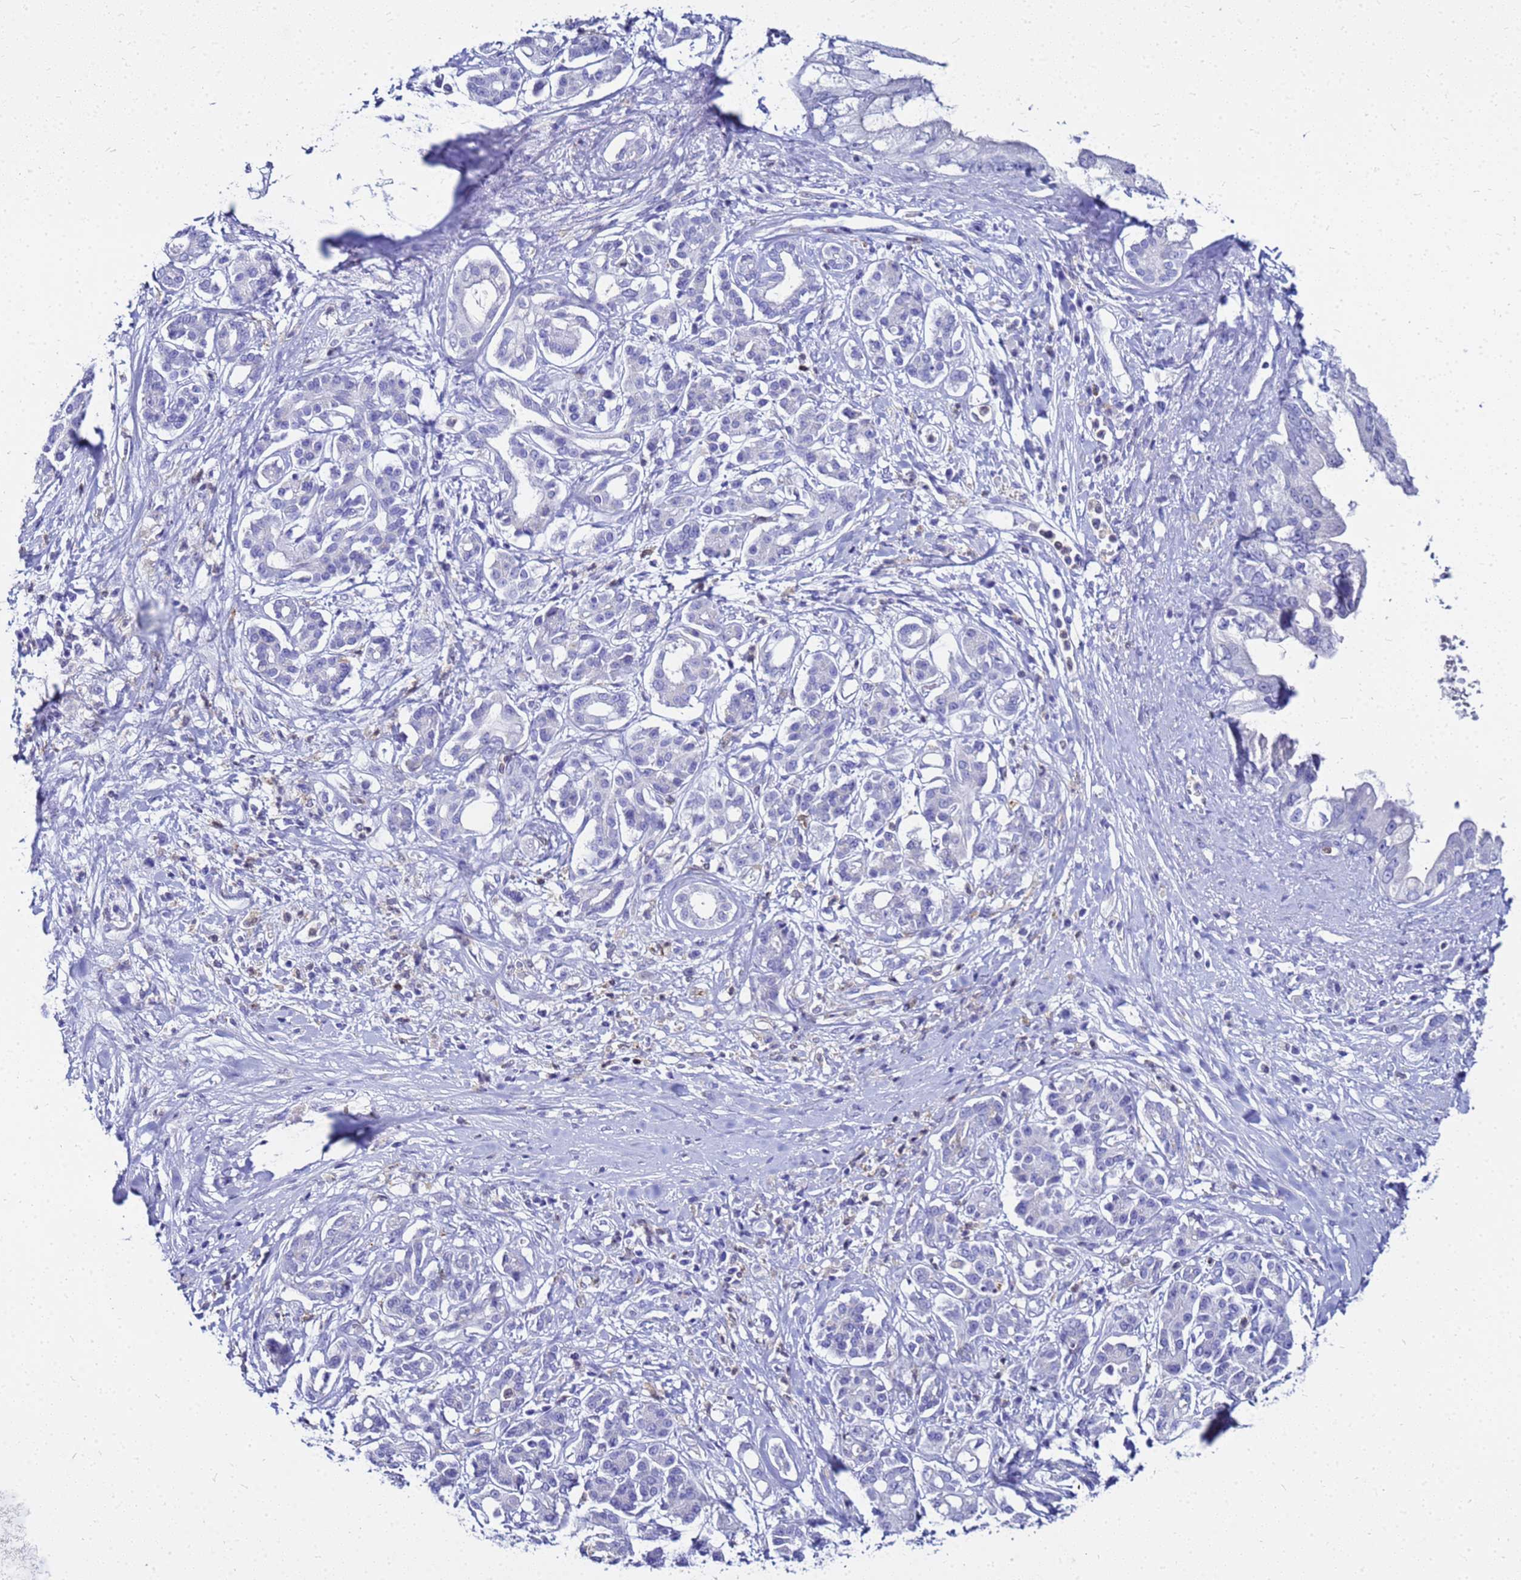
{"staining": {"intensity": "negative", "quantity": "none", "location": "none"}, "tissue": "pancreatic cancer", "cell_type": "Tumor cells", "image_type": "cancer", "snomed": [{"axis": "morphology", "description": "Adenocarcinoma, NOS"}, {"axis": "topography", "description": "Pancreas"}], "caption": "Tumor cells show no significant positivity in pancreatic adenocarcinoma.", "gene": "CSTA", "patient": {"sex": "female", "age": 56}}